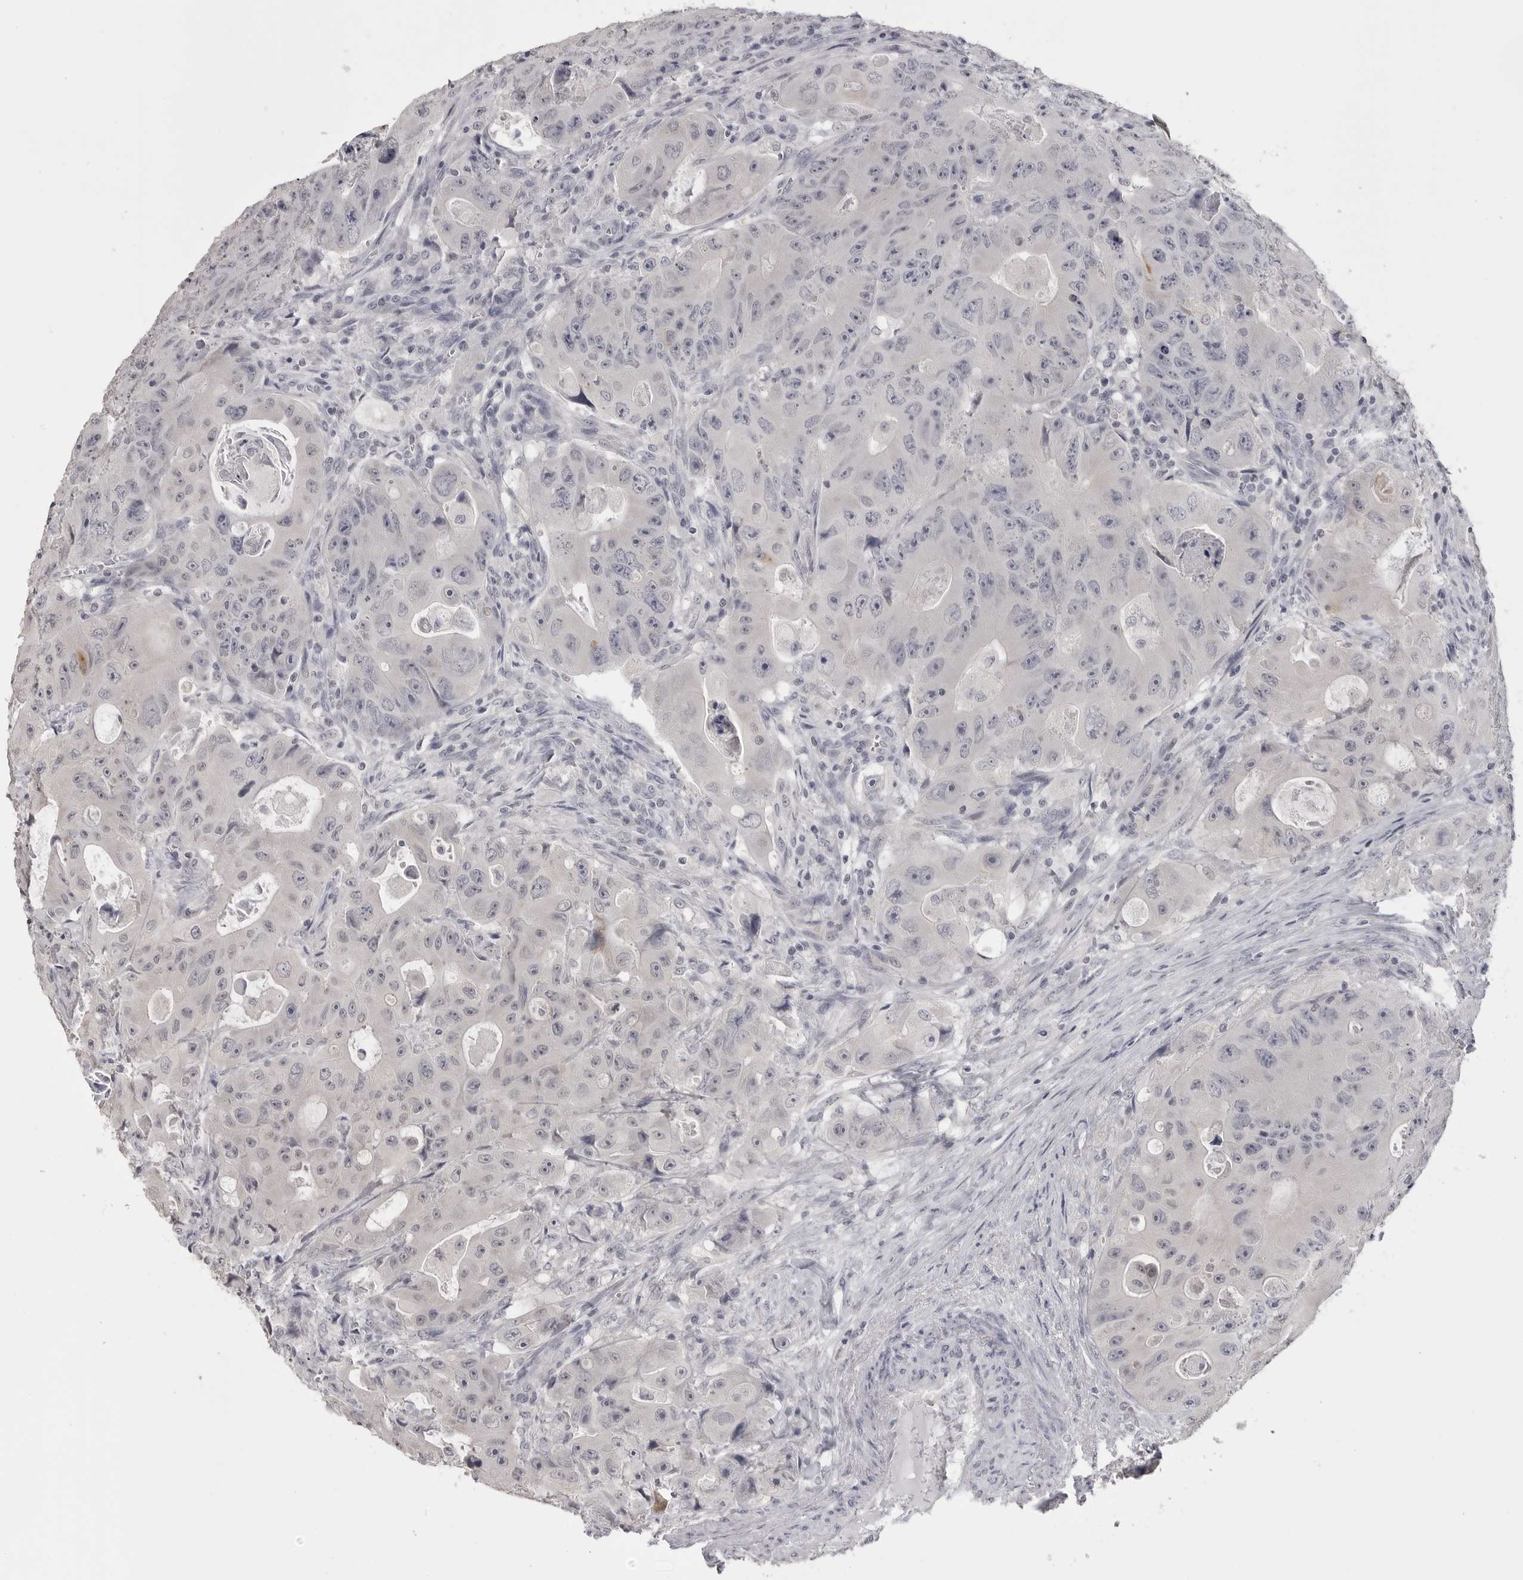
{"staining": {"intensity": "negative", "quantity": "none", "location": "none"}, "tissue": "colorectal cancer", "cell_type": "Tumor cells", "image_type": "cancer", "snomed": [{"axis": "morphology", "description": "Adenocarcinoma, NOS"}, {"axis": "topography", "description": "Colon"}], "caption": "This is an IHC micrograph of colorectal cancer. There is no positivity in tumor cells.", "gene": "GPN2", "patient": {"sex": "female", "age": 46}}